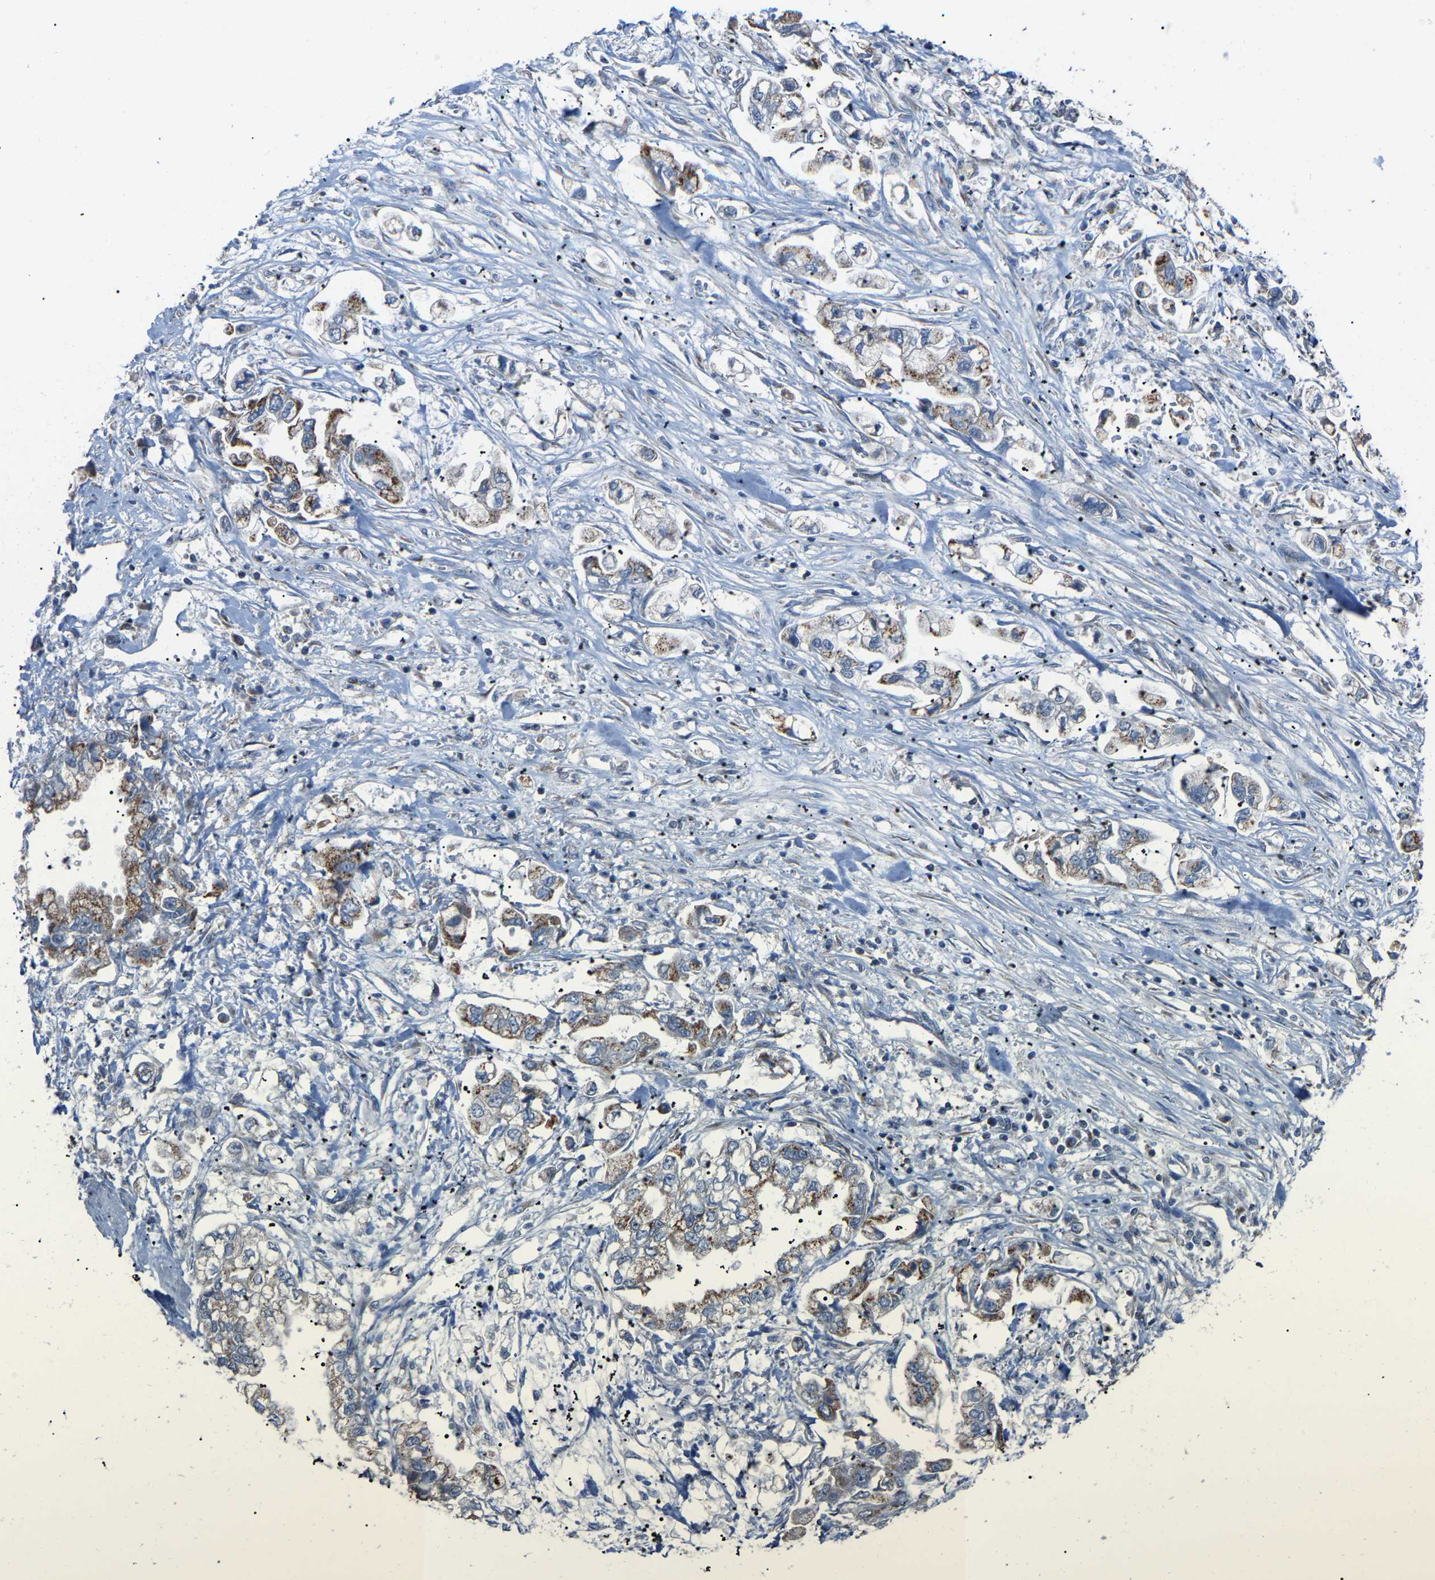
{"staining": {"intensity": "moderate", "quantity": "<25%", "location": "cytoplasmic/membranous"}, "tissue": "stomach cancer", "cell_type": "Tumor cells", "image_type": "cancer", "snomed": [{"axis": "morphology", "description": "Normal tissue, NOS"}, {"axis": "morphology", "description": "Adenocarcinoma, NOS"}, {"axis": "topography", "description": "Stomach"}], "caption": "A brown stain highlights moderate cytoplasmic/membranous positivity of a protein in stomach cancer (adenocarcinoma) tumor cells.", "gene": "CANT1", "patient": {"sex": "male", "age": 62}}